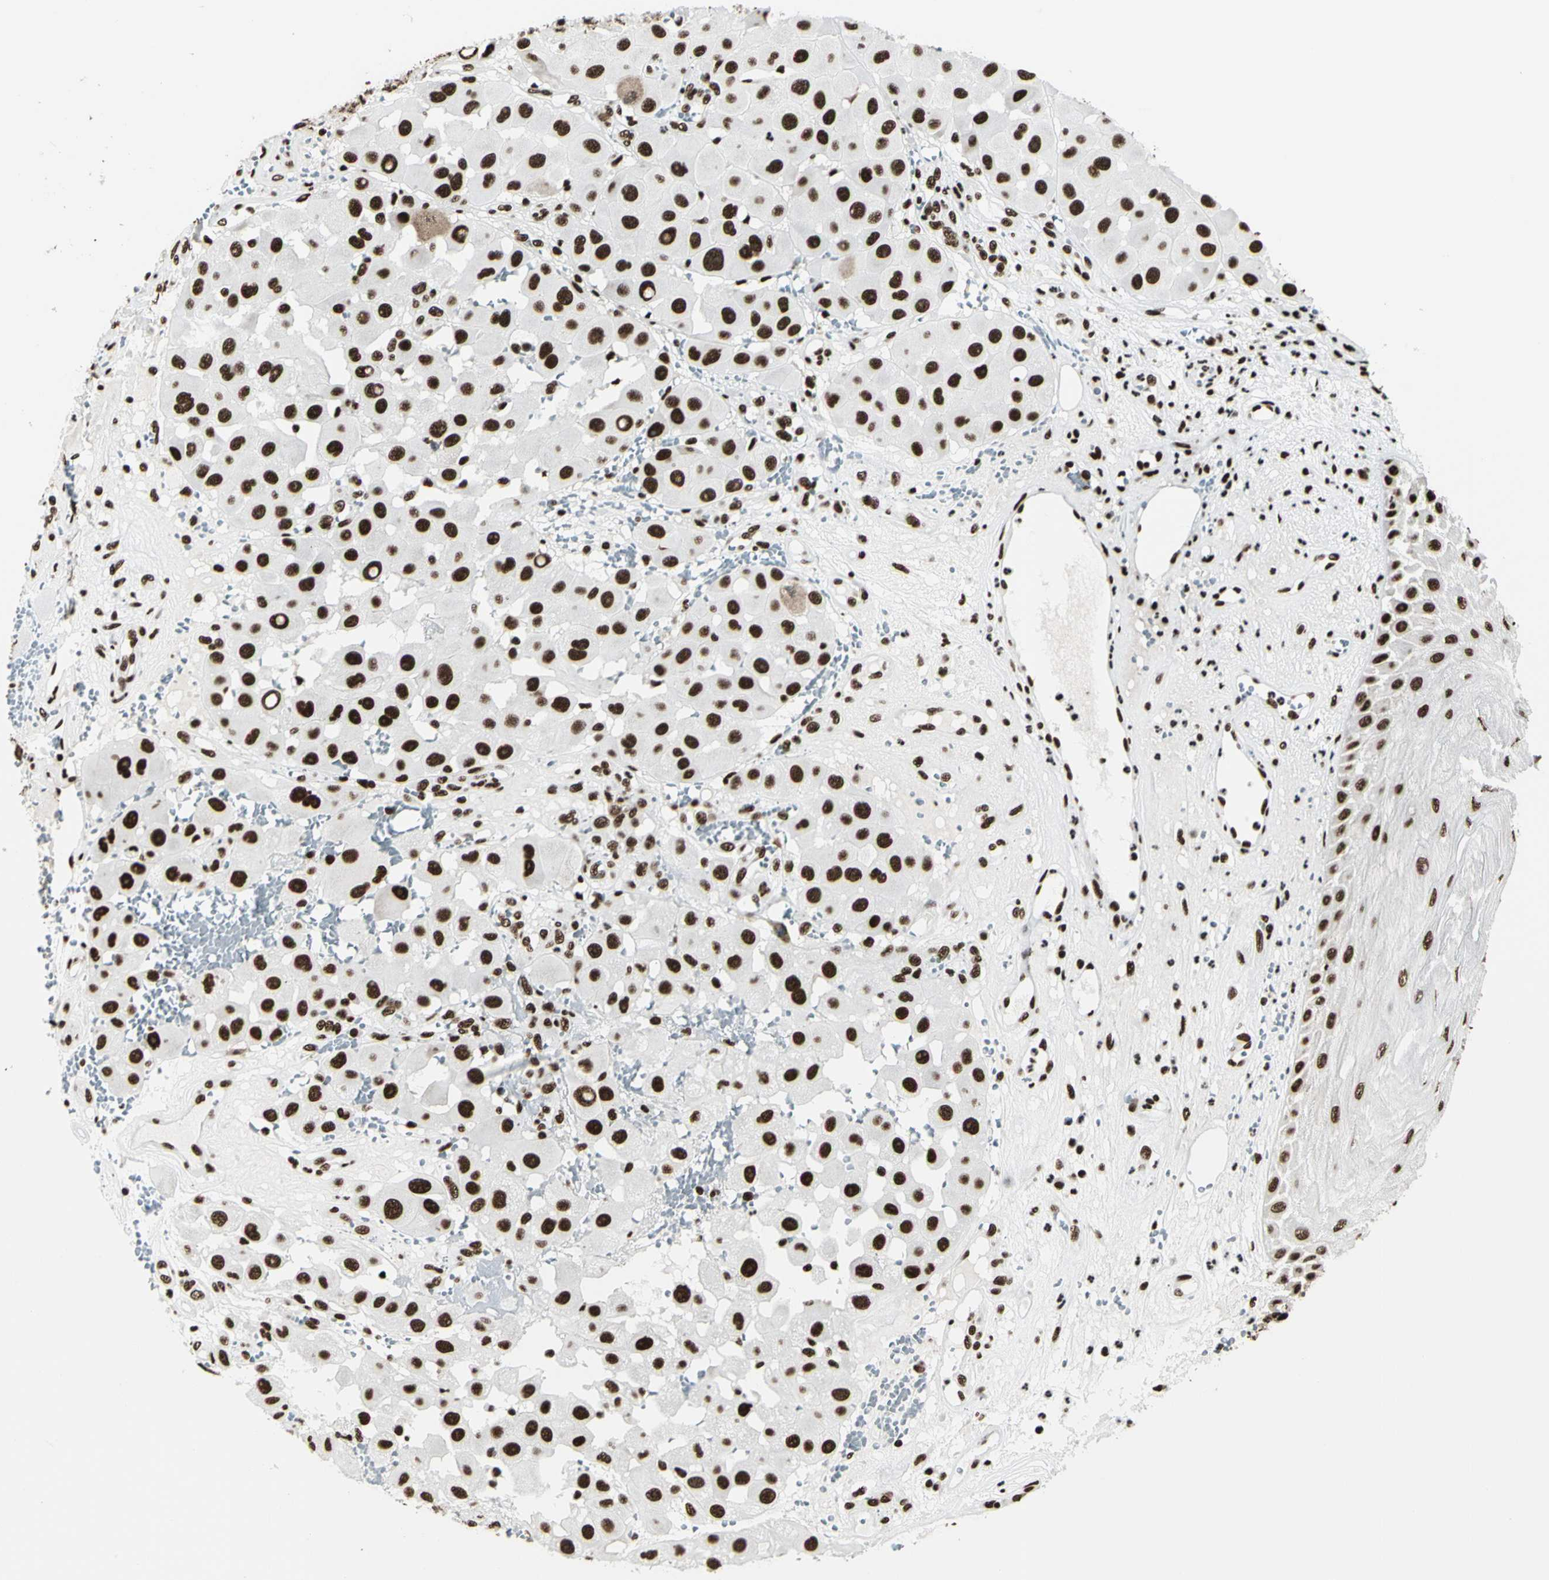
{"staining": {"intensity": "strong", "quantity": ">75%", "location": "nuclear"}, "tissue": "melanoma", "cell_type": "Tumor cells", "image_type": "cancer", "snomed": [{"axis": "morphology", "description": "Malignant melanoma, NOS"}, {"axis": "topography", "description": "Skin"}], "caption": "High-magnification brightfield microscopy of melanoma stained with DAB (brown) and counterstained with hematoxylin (blue). tumor cells exhibit strong nuclear expression is identified in about>75% of cells.", "gene": "CCAR1", "patient": {"sex": "female", "age": 81}}